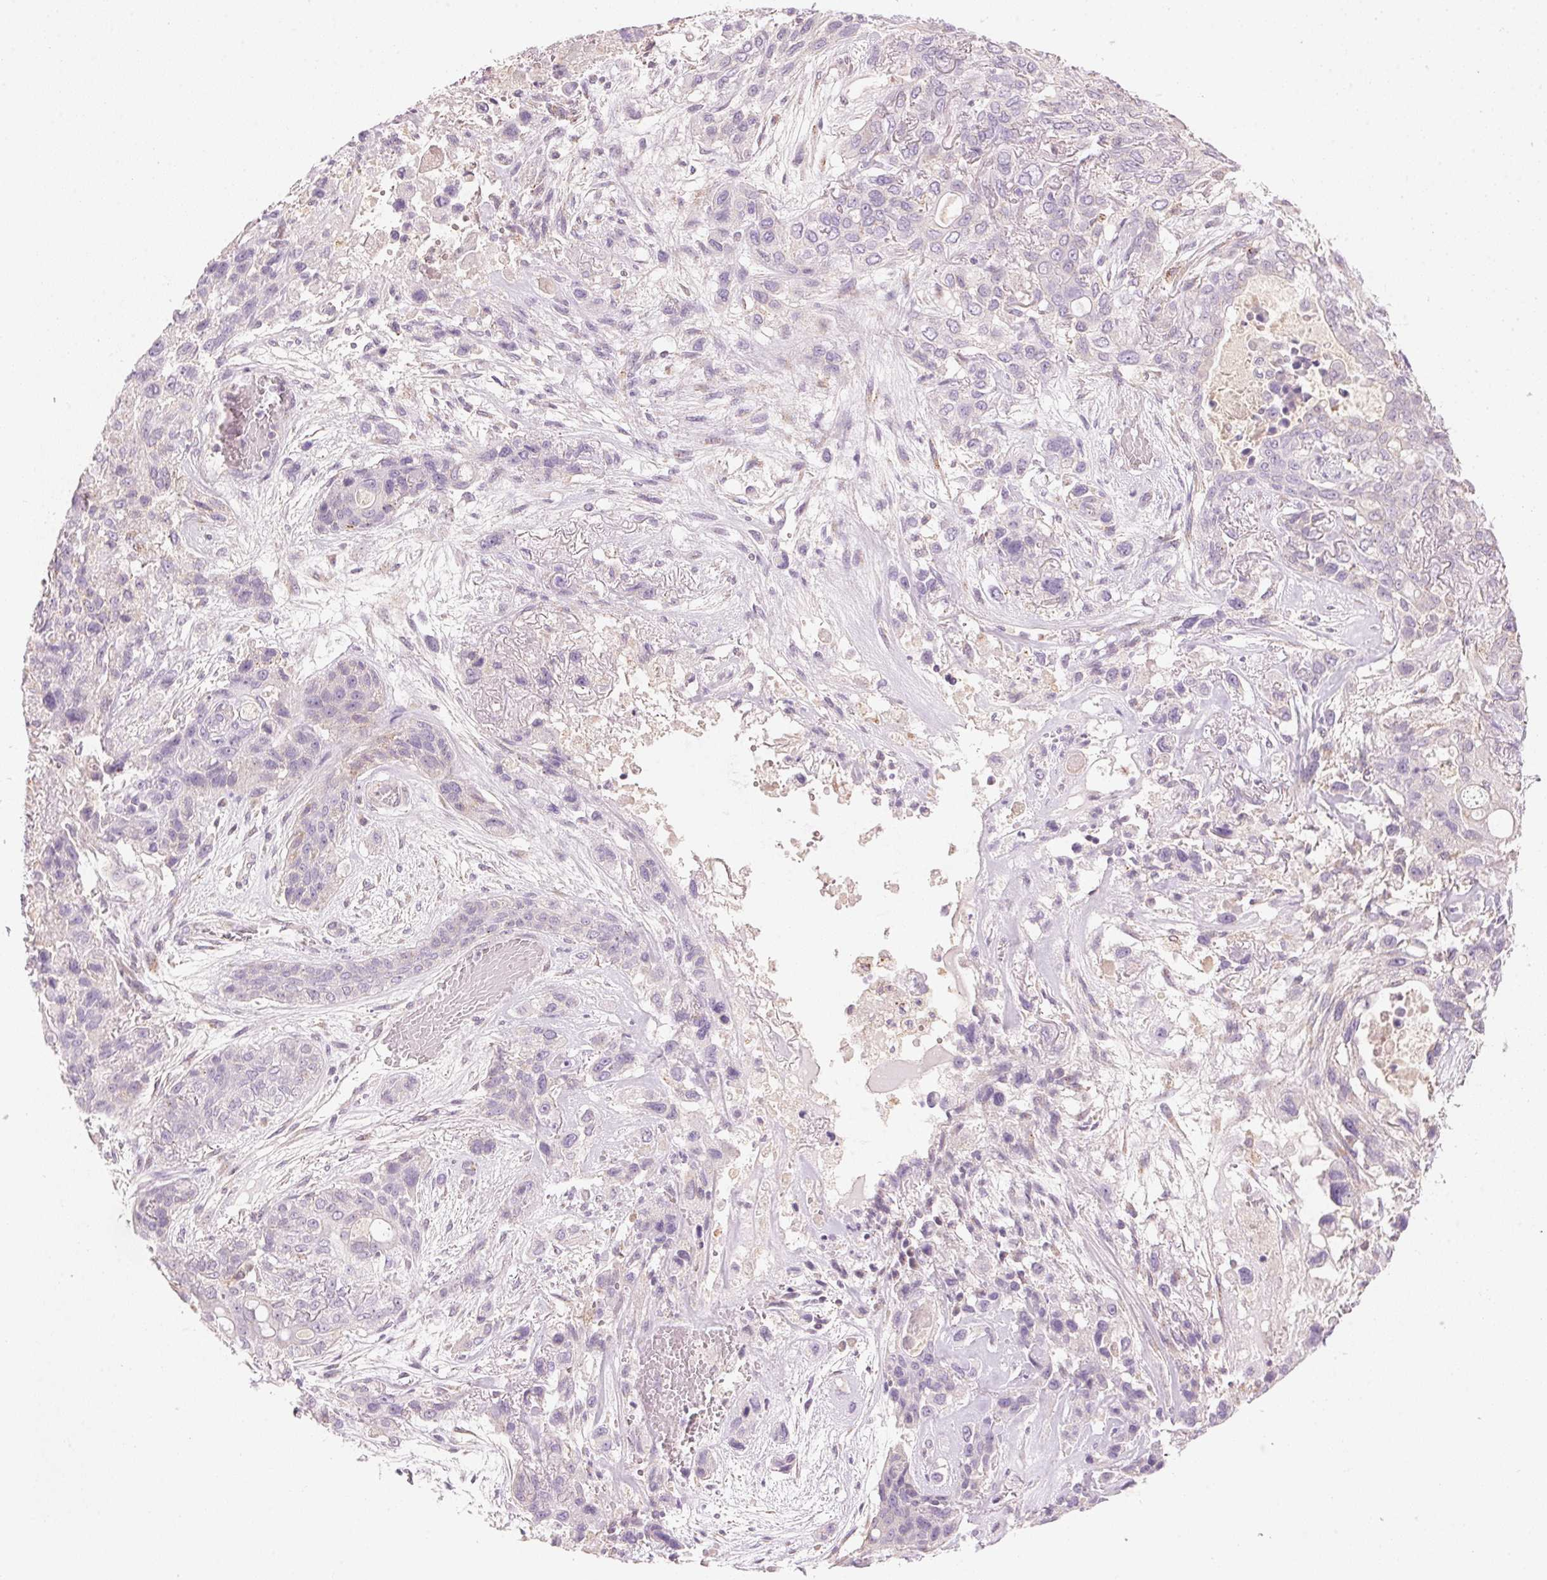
{"staining": {"intensity": "negative", "quantity": "none", "location": "none"}, "tissue": "lung cancer", "cell_type": "Tumor cells", "image_type": "cancer", "snomed": [{"axis": "morphology", "description": "Squamous cell carcinoma, NOS"}, {"axis": "topography", "description": "Lung"}], "caption": "DAB immunohistochemical staining of lung cancer shows no significant positivity in tumor cells.", "gene": "HOXB13", "patient": {"sex": "female", "age": 70}}